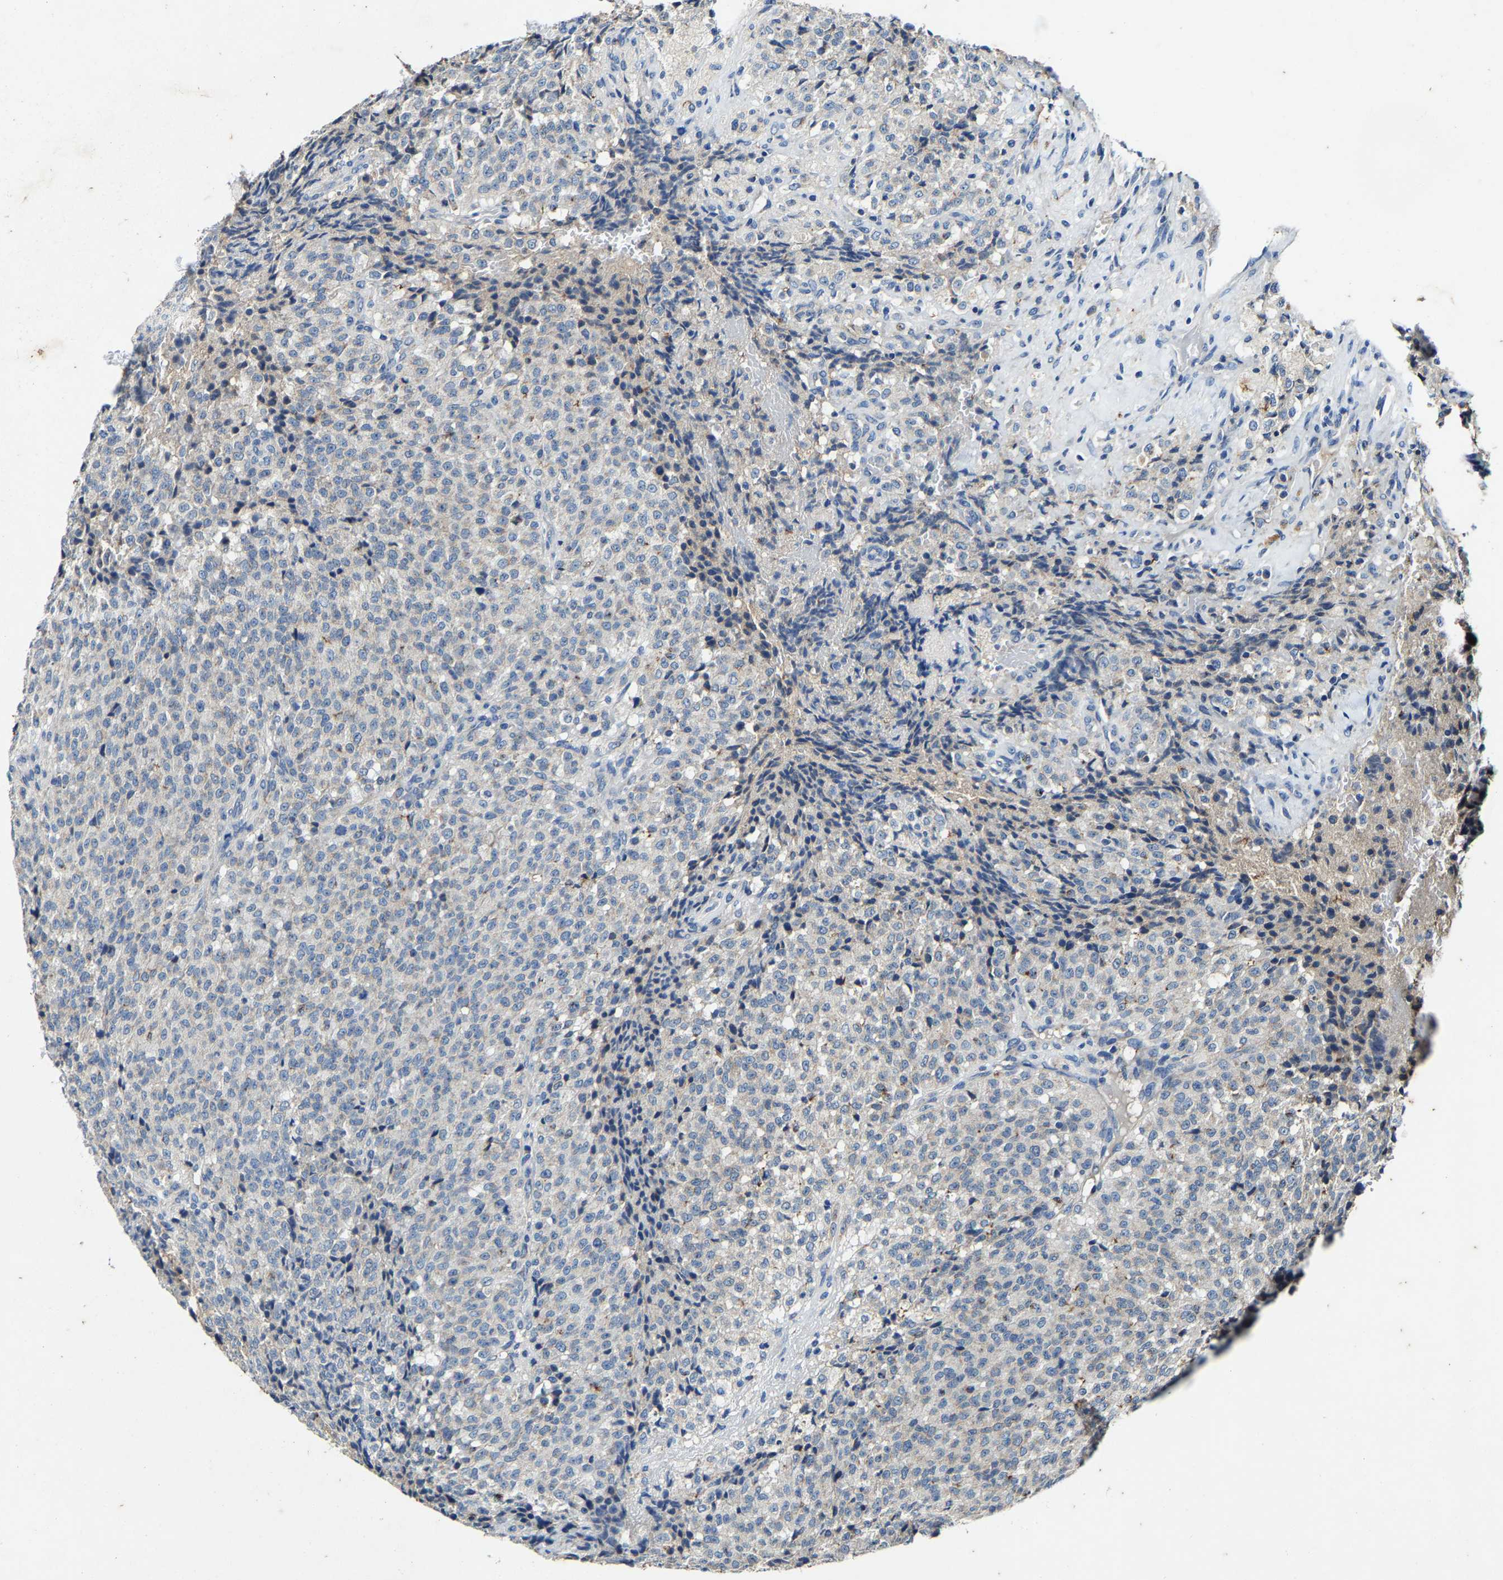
{"staining": {"intensity": "negative", "quantity": "none", "location": "none"}, "tissue": "testis cancer", "cell_type": "Tumor cells", "image_type": "cancer", "snomed": [{"axis": "morphology", "description": "Seminoma, NOS"}, {"axis": "topography", "description": "Testis"}], "caption": "Tumor cells are negative for brown protein staining in testis cancer. The staining is performed using DAB (3,3'-diaminobenzidine) brown chromogen with nuclei counter-stained in using hematoxylin.", "gene": "SLC25A25", "patient": {"sex": "male", "age": 59}}